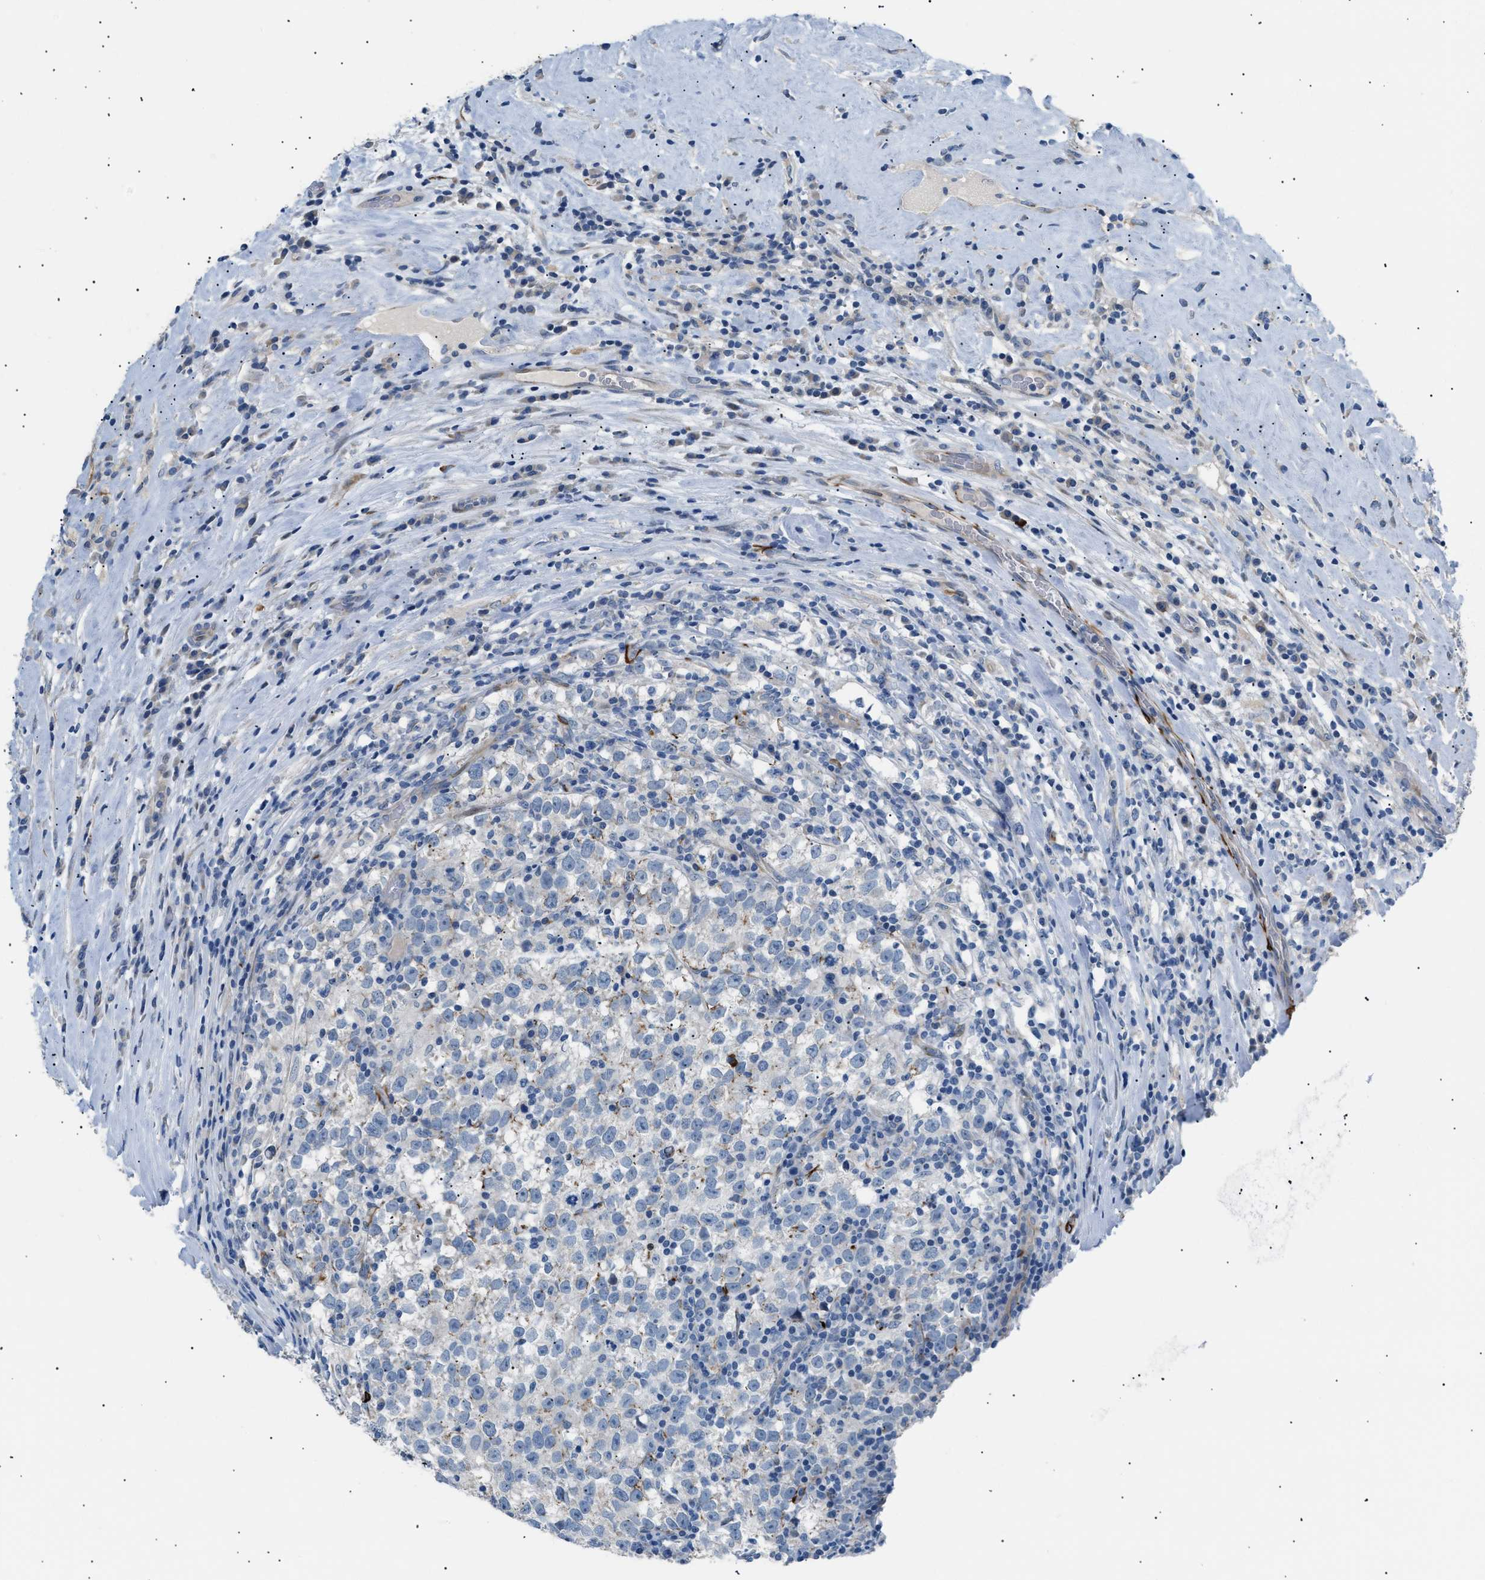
{"staining": {"intensity": "negative", "quantity": "none", "location": "none"}, "tissue": "testis cancer", "cell_type": "Tumor cells", "image_type": "cancer", "snomed": [{"axis": "morphology", "description": "Normal tissue, NOS"}, {"axis": "morphology", "description": "Seminoma, NOS"}, {"axis": "topography", "description": "Testis"}], "caption": "Immunohistochemistry (IHC) of human testis cancer exhibits no expression in tumor cells.", "gene": "ICA1", "patient": {"sex": "male", "age": 43}}